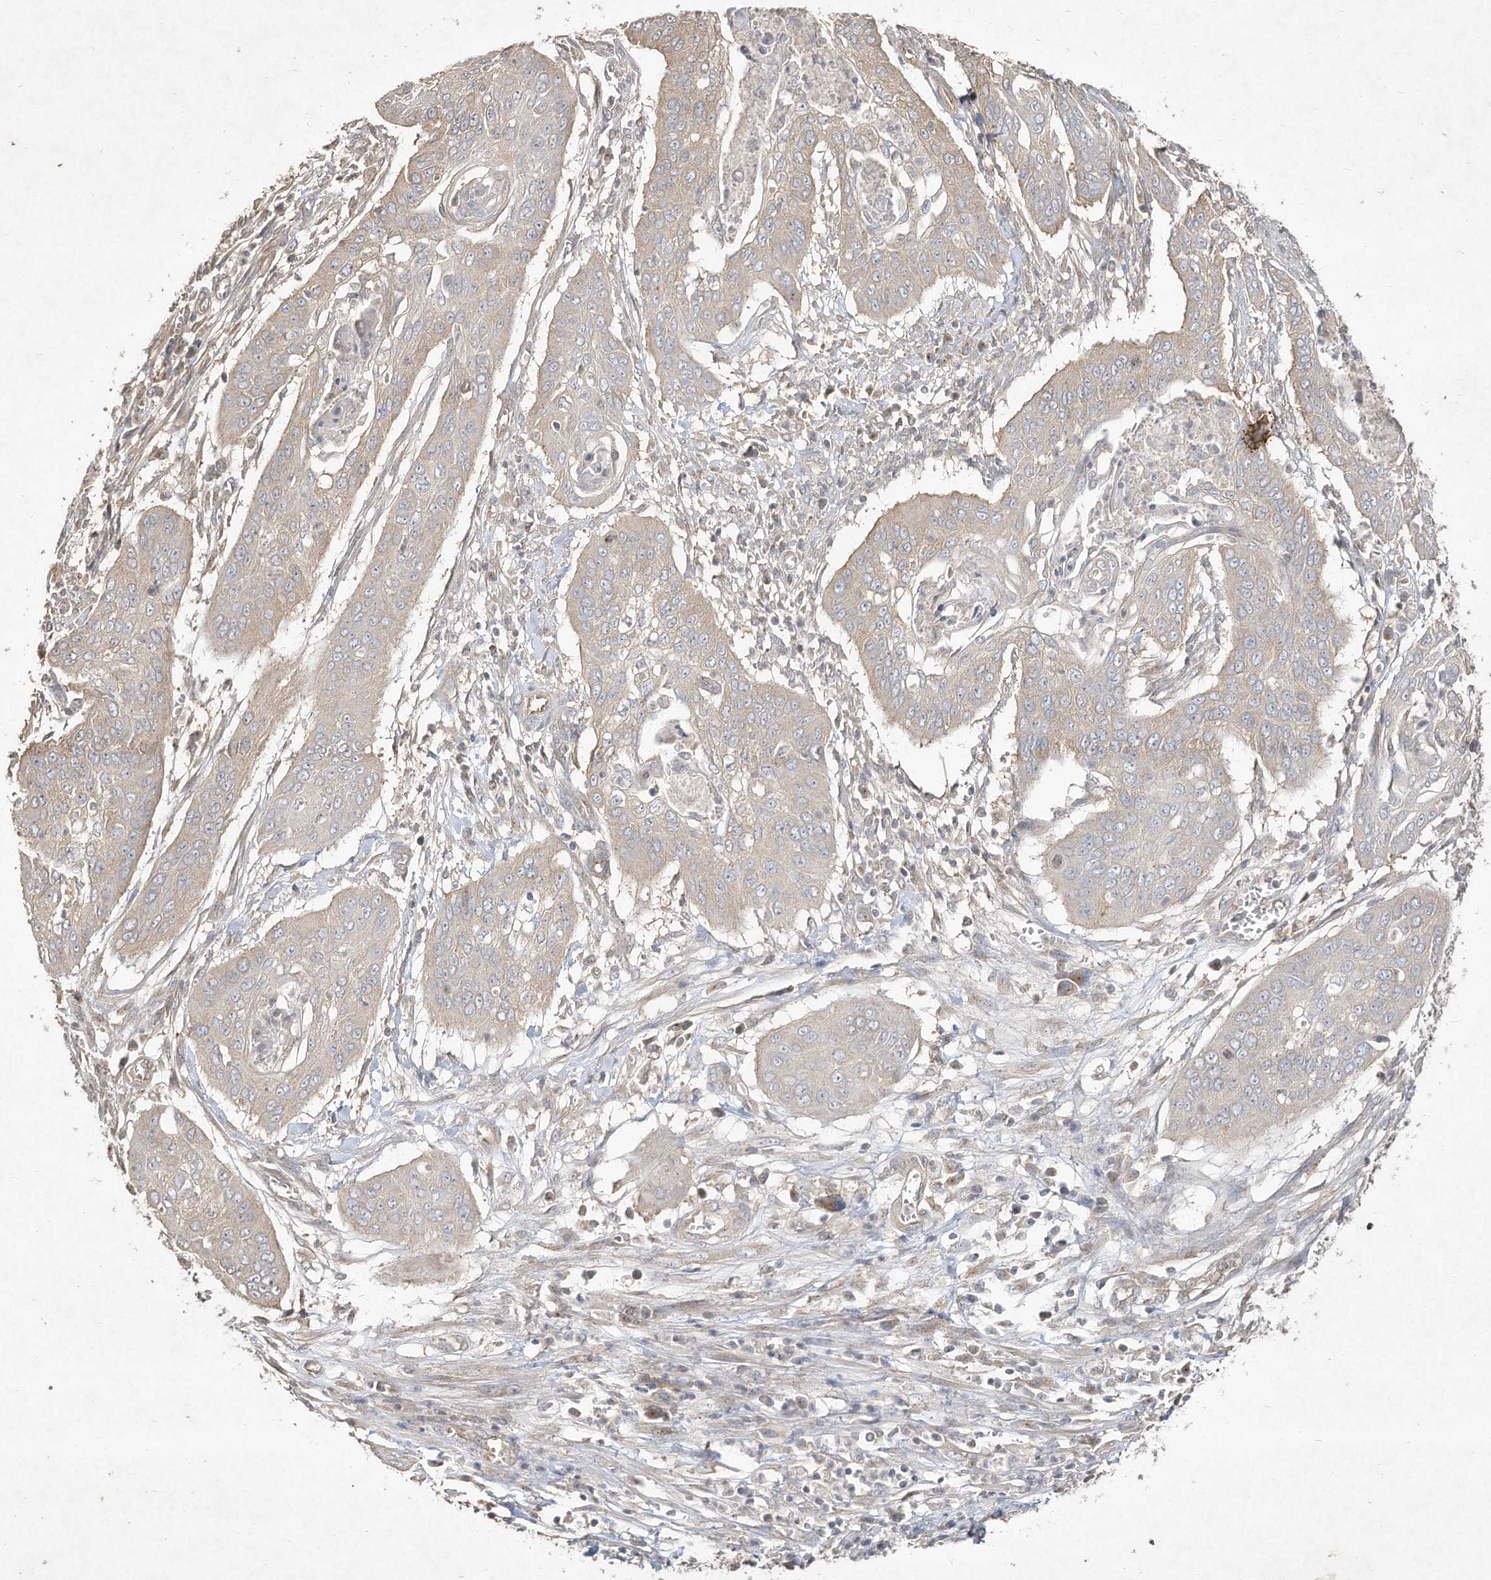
{"staining": {"intensity": "negative", "quantity": "none", "location": "none"}, "tissue": "cervical cancer", "cell_type": "Tumor cells", "image_type": "cancer", "snomed": [{"axis": "morphology", "description": "Squamous cell carcinoma, NOS"}, {"axis": "topography", "description": "Cervix"}], "caption": "A high-resolution image shows IHC staining of cervical cancer, which exhibits no significant expression in tumor cells.", "gene": "DYNC1I2", "patient": {"sex": "female", "age": 39}}